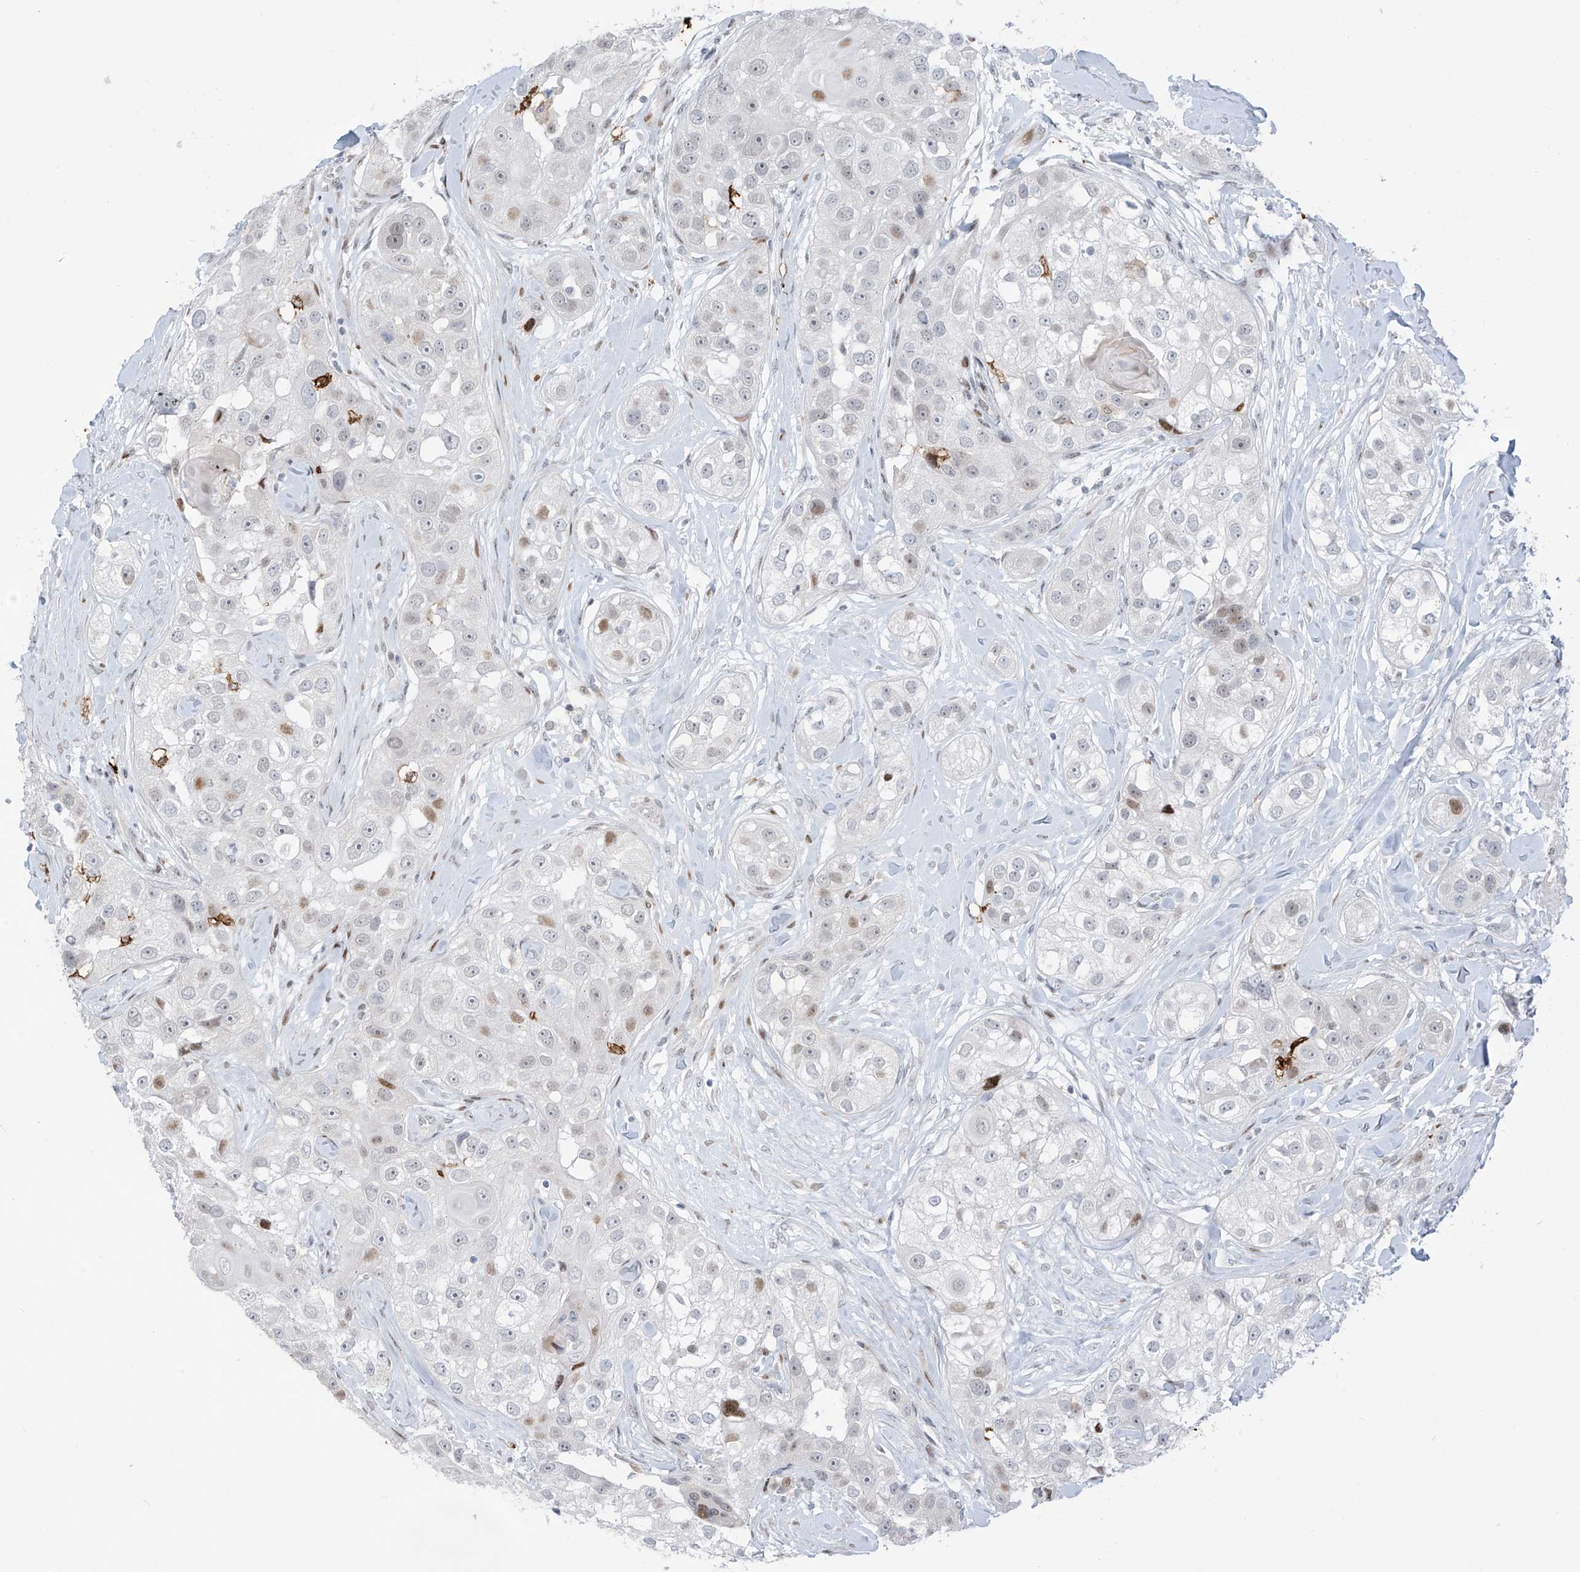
{"staining": {"intensity": "moderate", "quantity": "<25%", "location": "nuclear"}, "tissue": "head and neck cancer", "cell_type": "Tumor cells", "image_type": "cancer", "snomed": [{"axis": "morphology", "description": "Normal tissue, NOS"}, {"axis": "morphology", "description": "Squamous cell carcinoma, NOS"}, {"axis": "topography", "description": "Skeletal muscle"}, {"axis": "topography", "description": "Head-Neck"}], "caption": "High-power microscopy captured an immunohistochemistry (IHC) image of squamous cell carcinoma (head and neck), revealing moderate nuclear expression in about <25% of tumor cells. The protein is stained brown, and the nuclei are stained in blue (DAB IHC with brightfield microscopy, high magnification).", "gene": "LIN9", "patient": {"sex": "male", "age": 51}}